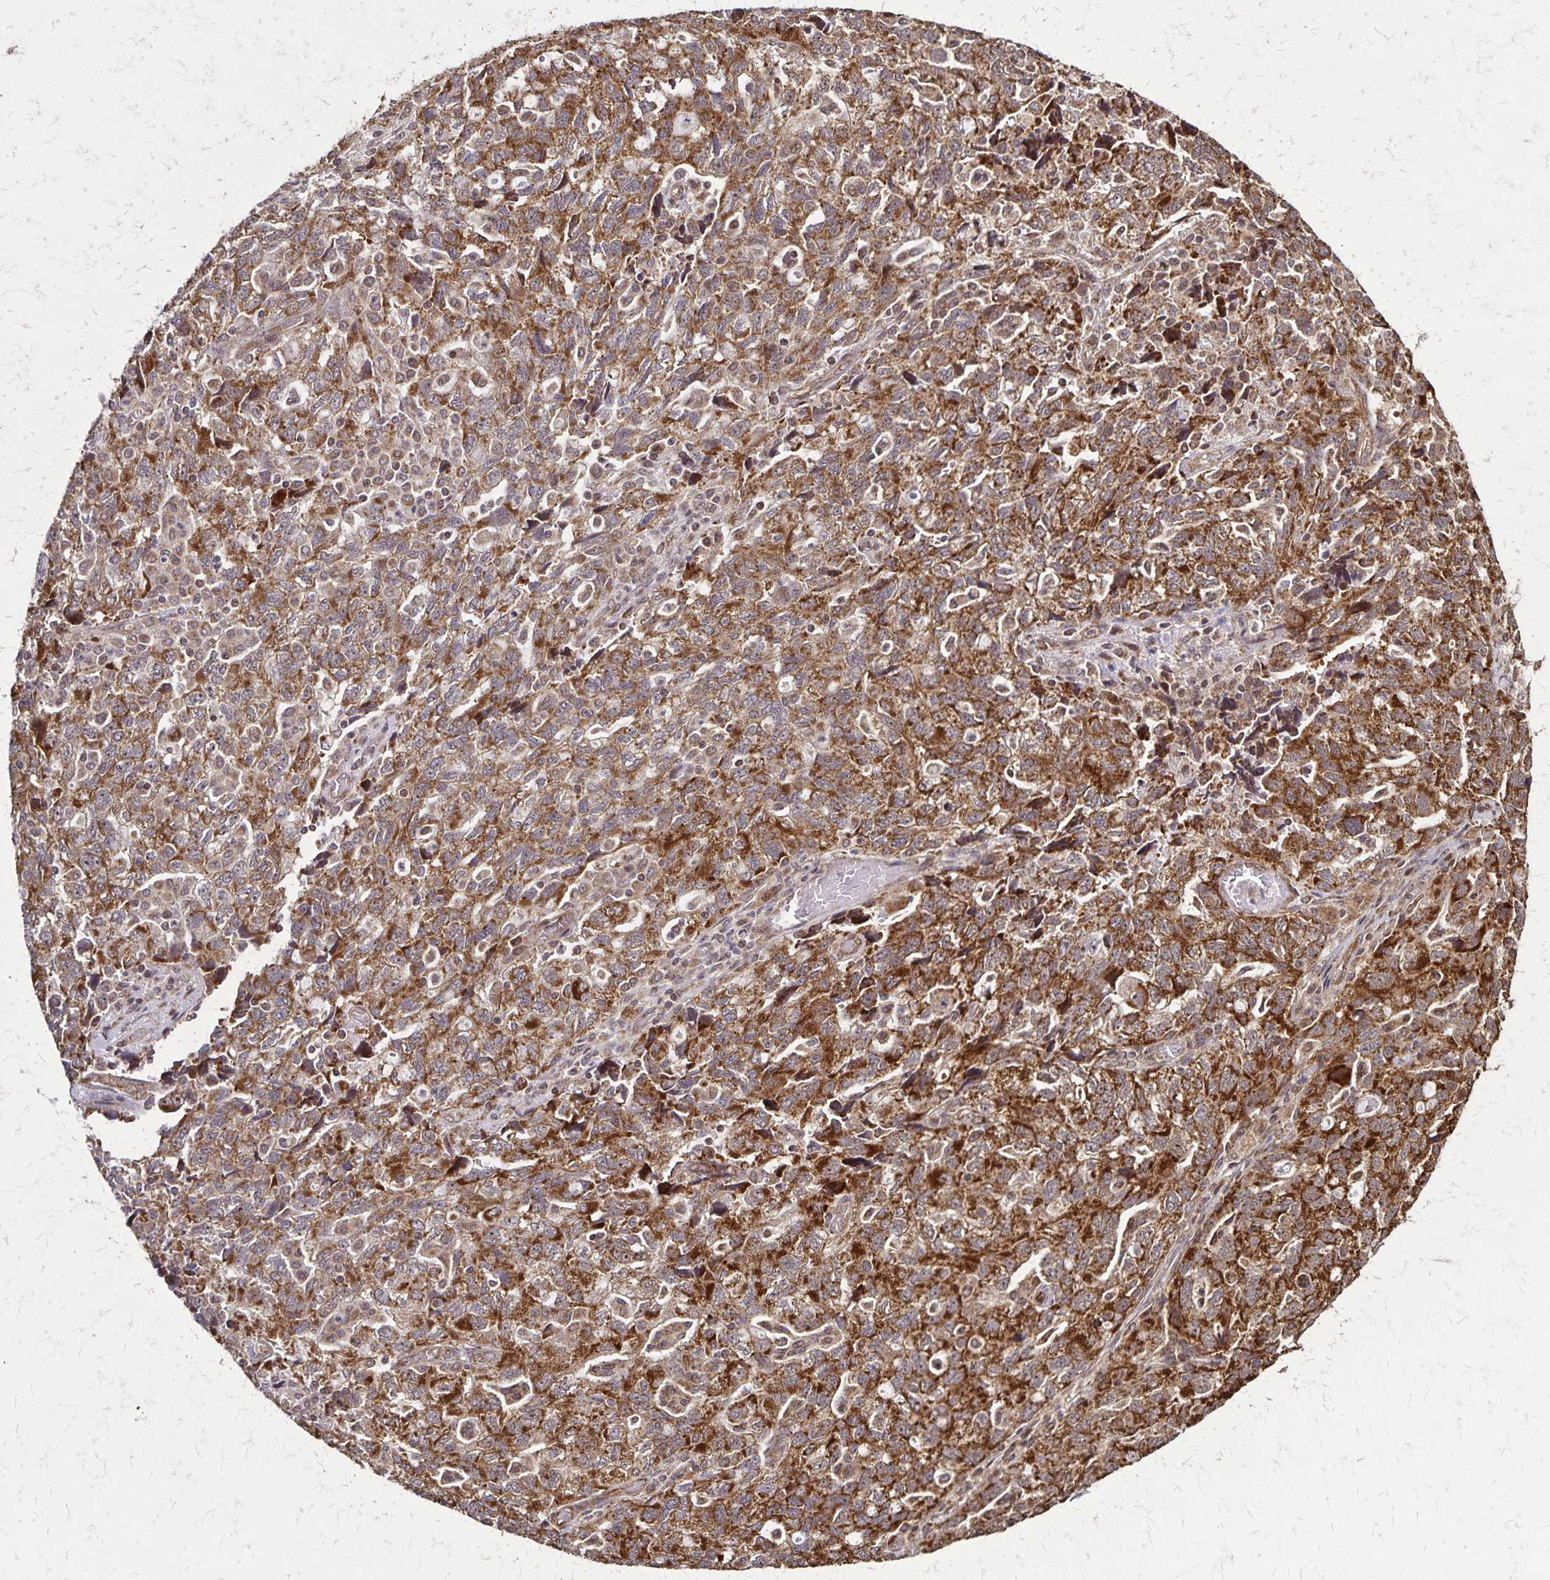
{"staining": {"intensity": "strong", "quantity": ">75%", "location": "cytoplasmic/membranous"}, "tissue": "ovarian cancer", "cell_type": "Tumor cells", "image_type": "cancer", "snomed": [{"axis": "morphology", "description": "Carcinoma, NOS"}, {"axis": "morphology", "description": "Cystadenocarcinoma, serous, NOS"}, {"axis": "topography", "description": "Ovary"}], "caption": "Protein analysis of ovarian cancer tissue reveals strong cytoplasmic/membranous expression in about >75% of tumor cells.", "gene": "NFS1", "patient": {"sex": "female", "age": 69}}